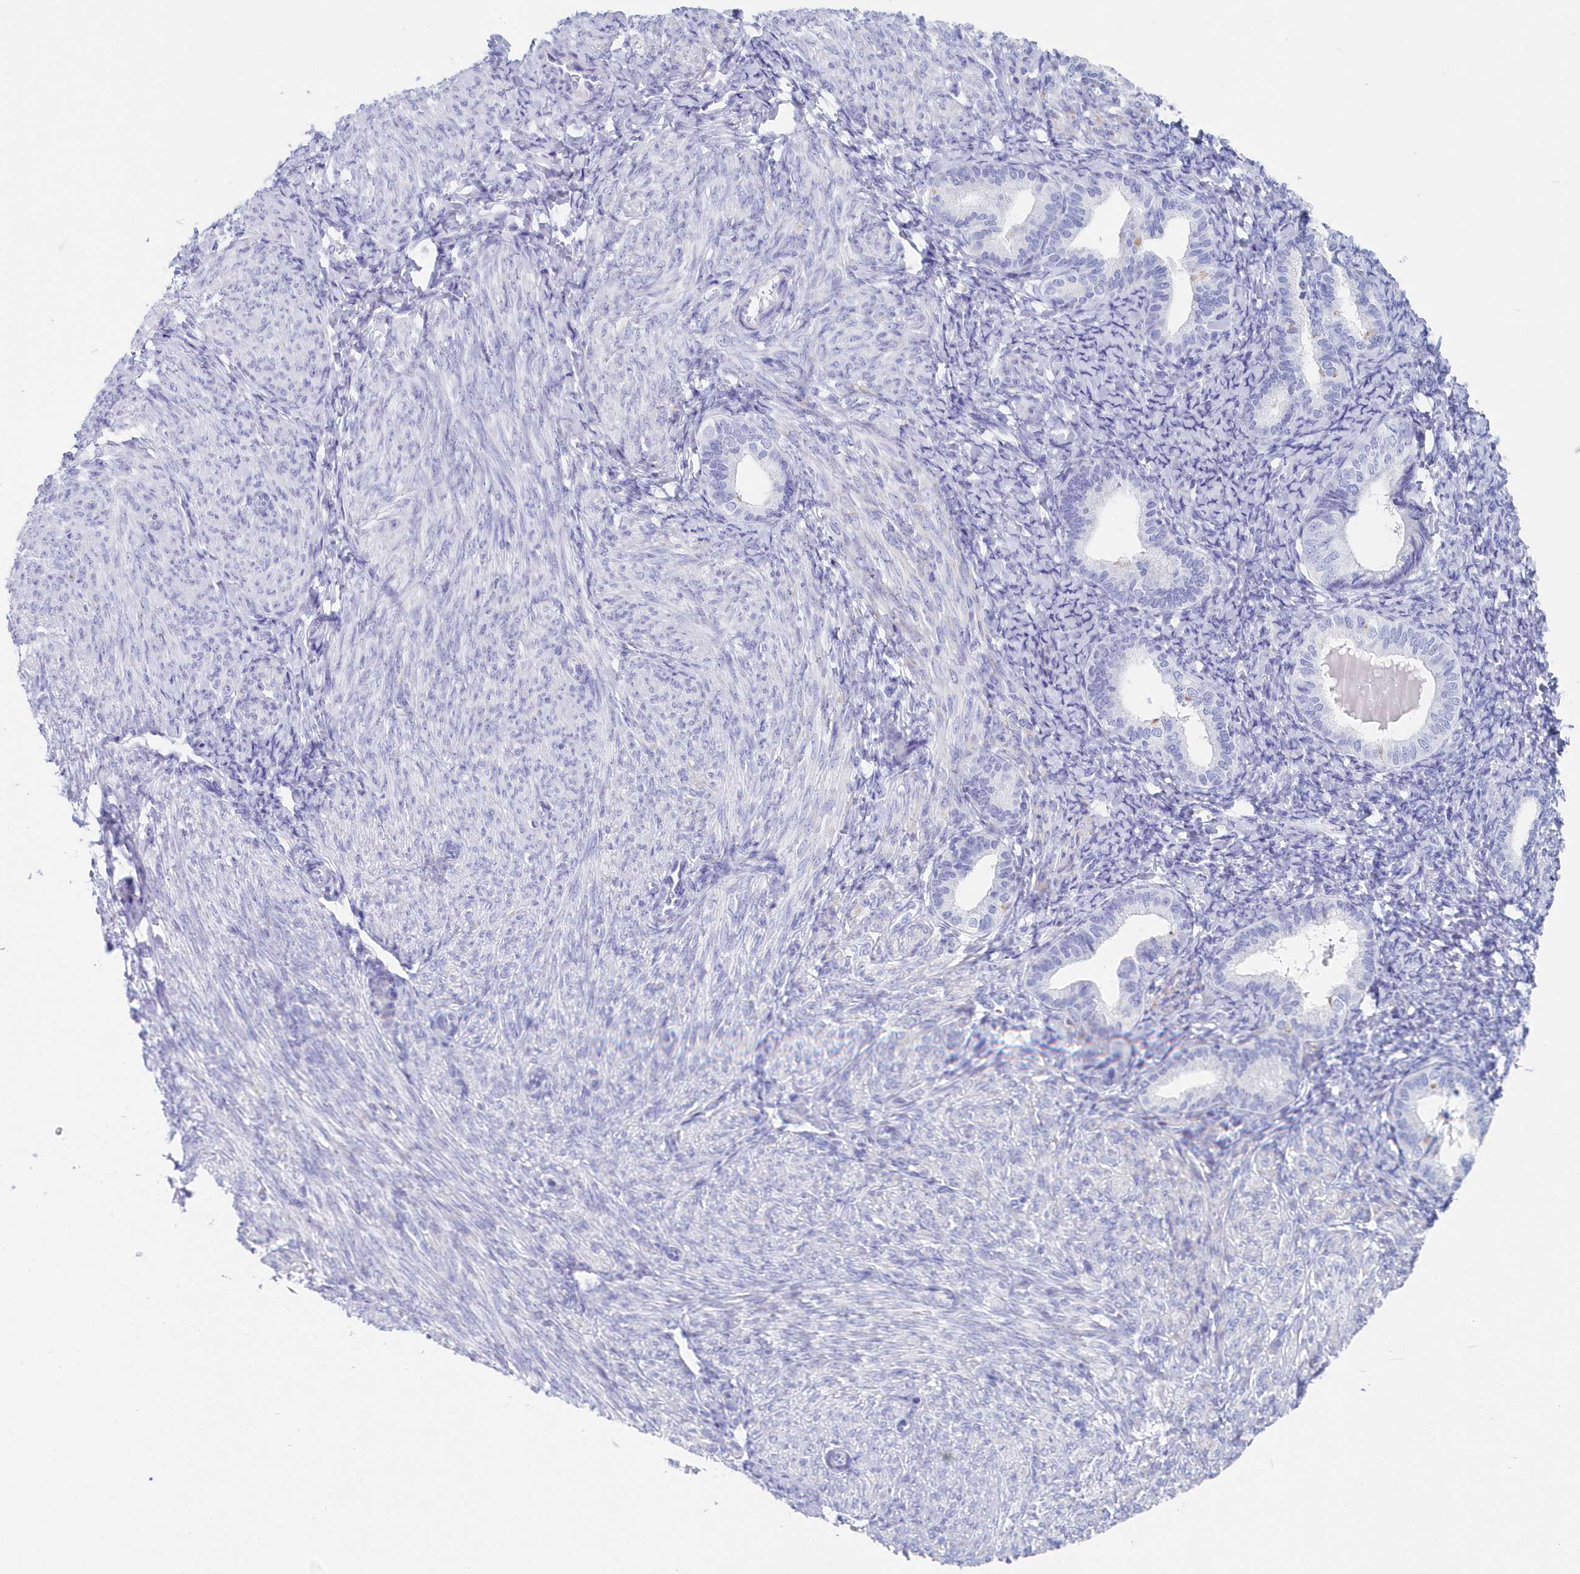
{"staining": {"intensity": "negative", "quantity": "none", "location": "none"}, "tissue": "endometrium", "cell_type": "Cells in endometrial stroma", "image_type": "normal", "snomed": [{"axis": "morphology", "description": "Normal tissue, NOS"}, {"axis": "topography", "description": "Endometrium"}], "caption": "Immunohistochemistry histopathology image of unremarkable human endometrium stained for a protein (brown), which shows no positivity in cells in endometrial stroma. The staining was performed using DAB (3,3'-diaminobenzidine) to visualize the protein expression in brown, while the nuclei were stained in blue with hematoxylin (Magnification: 20x).", "gene": "CSNK1G2", "patient": {"sex": "female", "age": 72}}